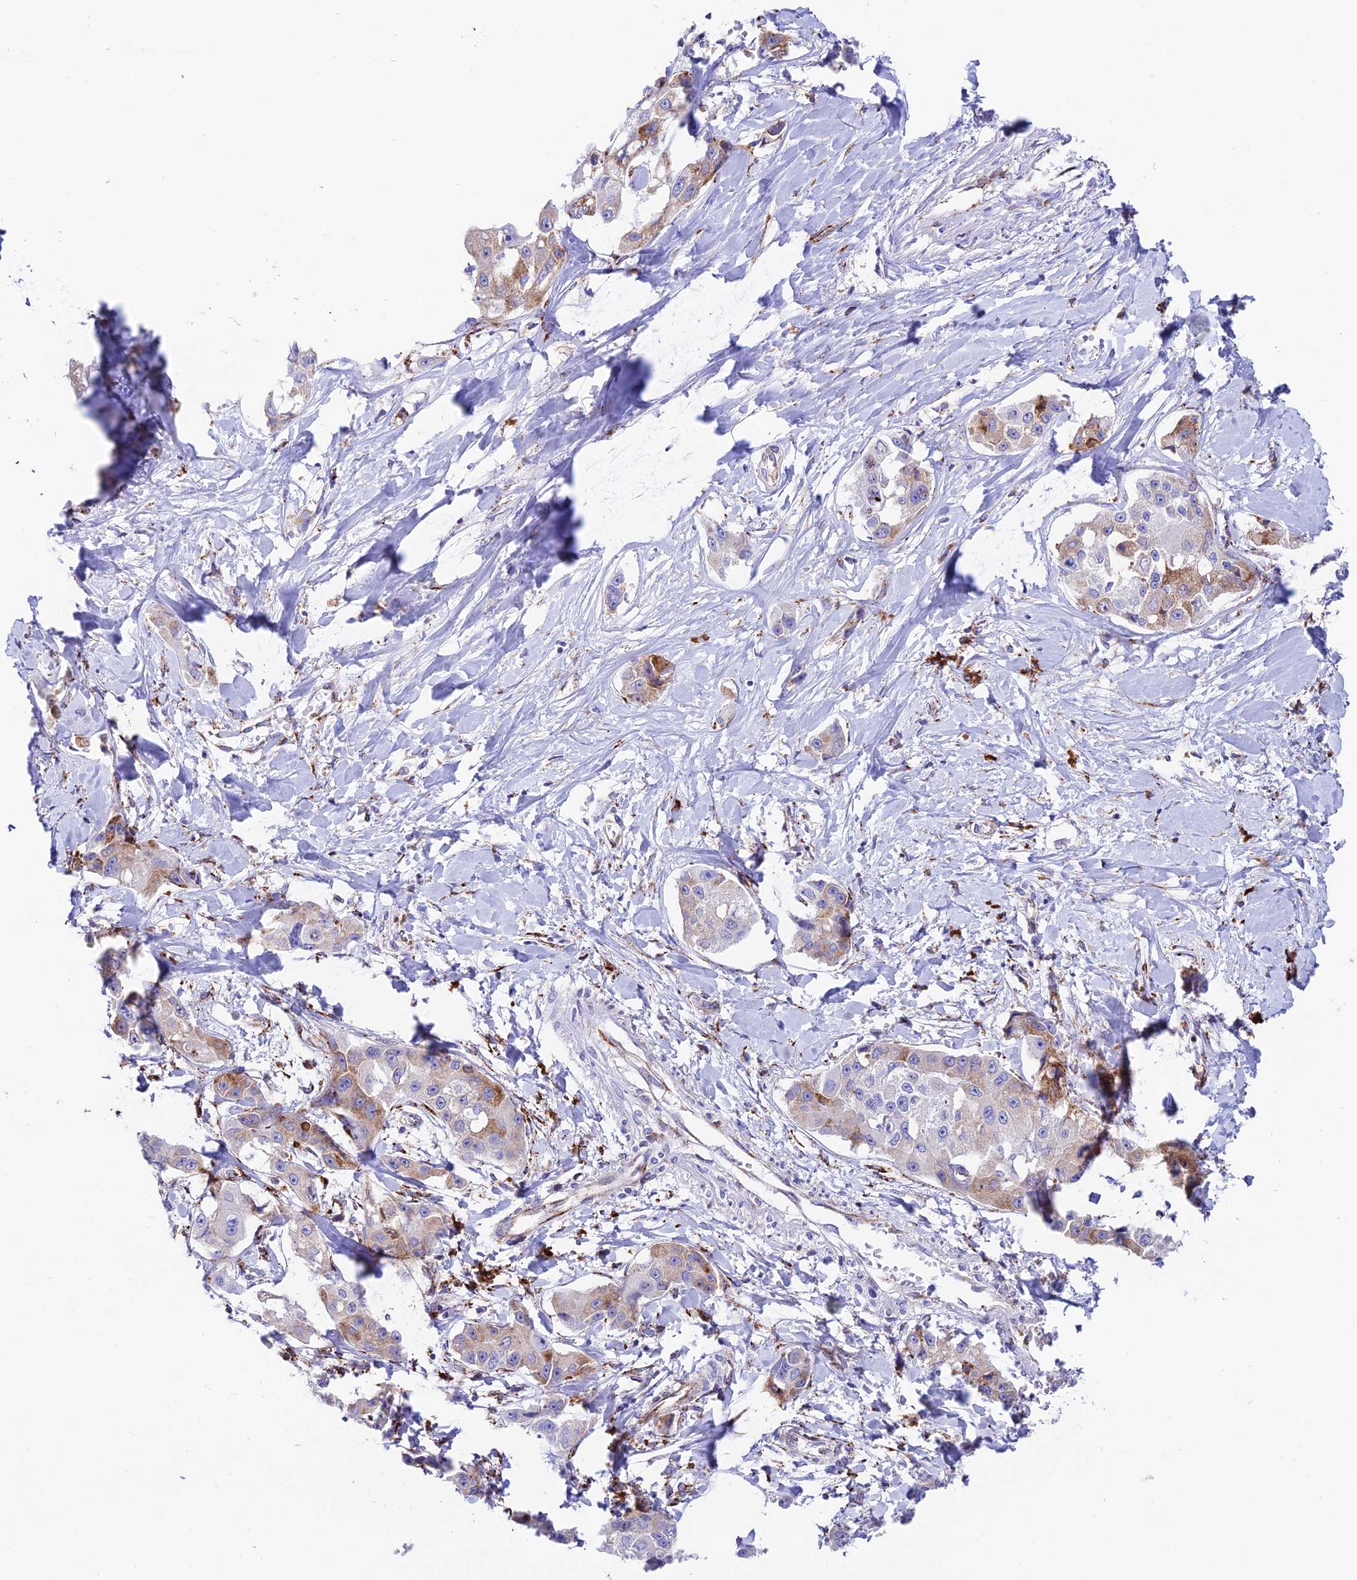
{"staining": {"intensity": "moderate", "quantity": "25%-75%", "location": "cytoplasmic/membranous"}, "tissue": "liver cancer", "cell_type": "Tumor cells", "image_type": "cancer", "snomed": [{"axis": "morphology", "description": "Cholangiocarcinoma"}, {"axis": "topography", "description": "Liver"}], "caption": "This is a micrograph of immunohistochemistry (IHC) staining of liver cholangiocarcinoma, which shows moderate positivity in the cytoplasmic/membranous of tumor cells.", "gene": "TUBGCP6", "patient": {"sex": "male", "age": 59}}